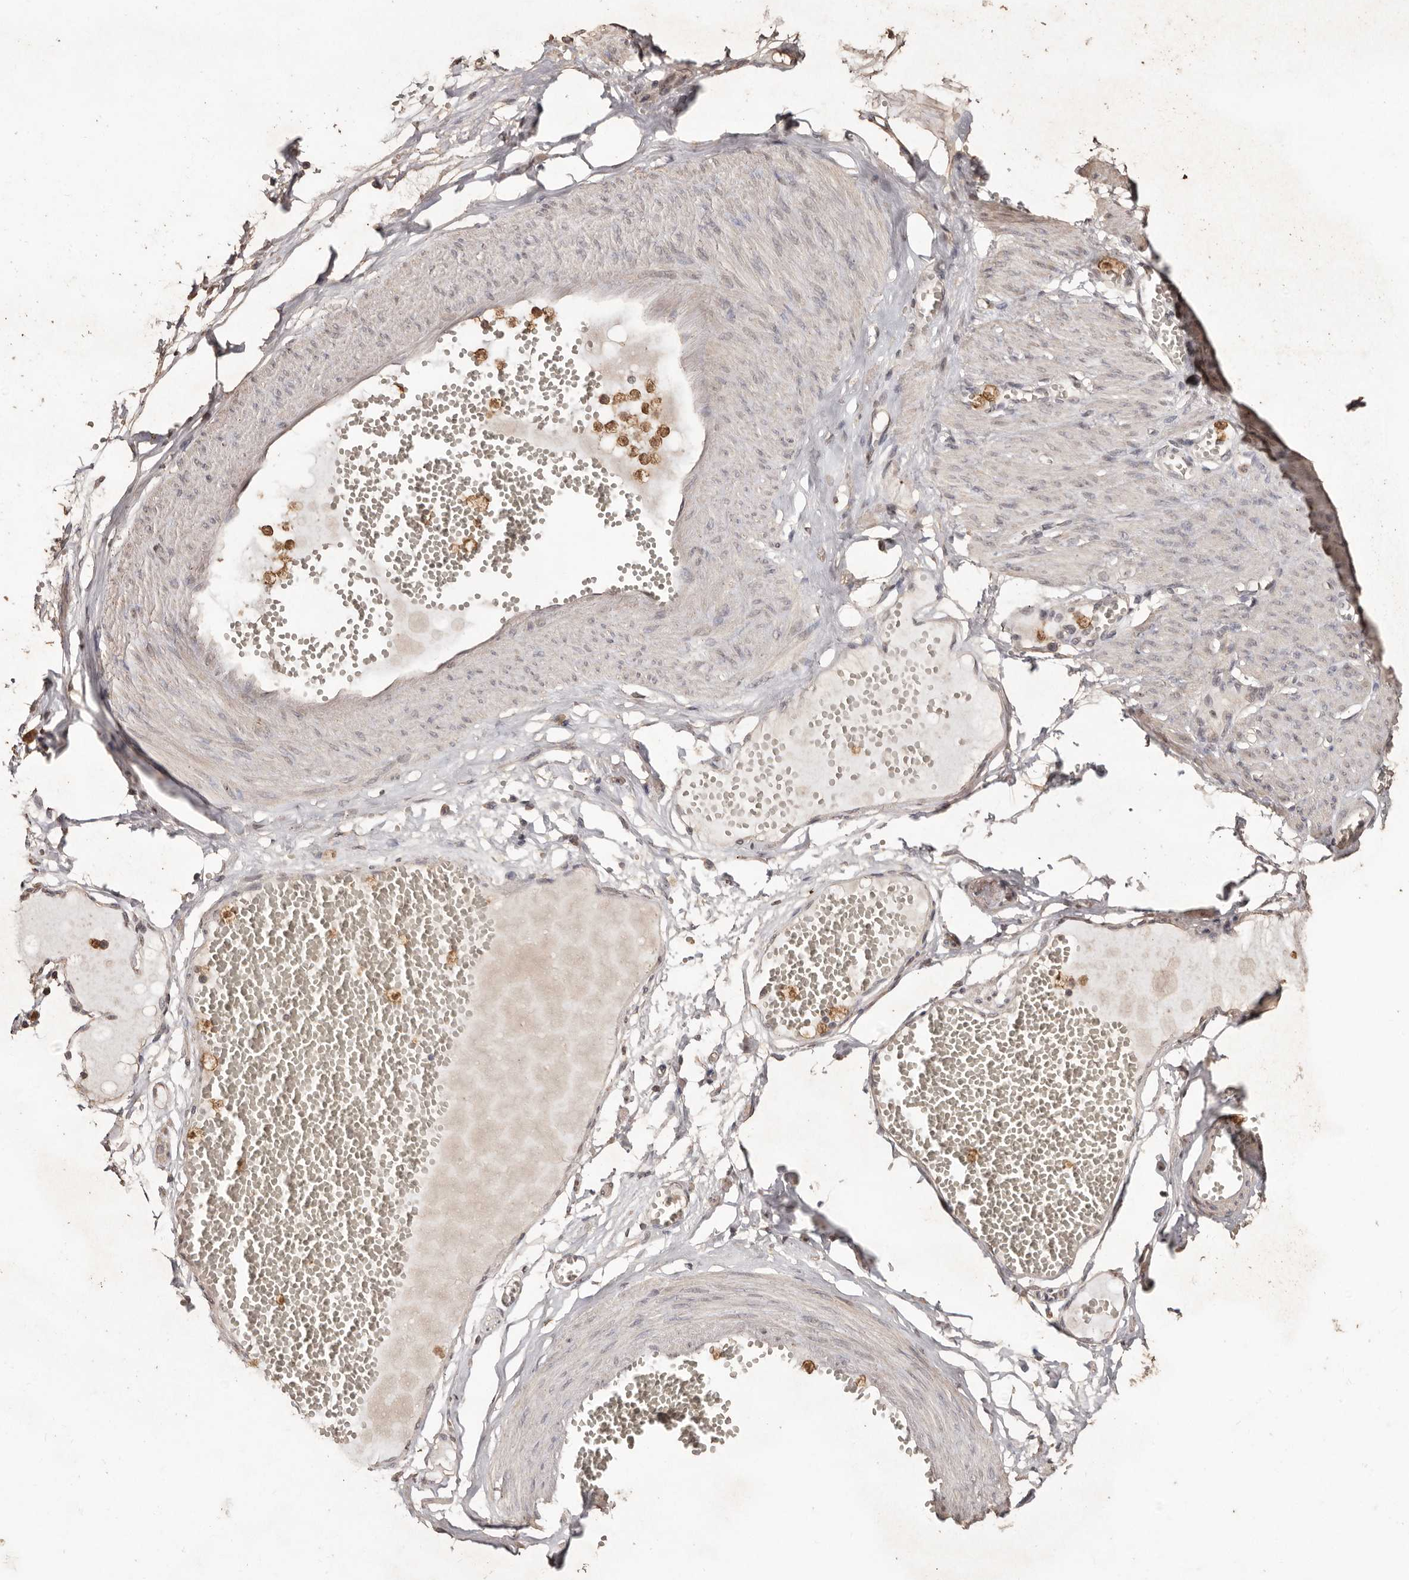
{"staining": {"intensity": "negative", "quantity": "none", "location": "none"}, "tissue": "soft tissue", "cell_type": "Fibroblasts", "image_type": "normal", "snomed": [{"axis": "morphology", "description": "Normal tissue, NOS"}, {"axis": "topography", "description": "Smooth muscle"}, {"axis": "topography", "description": "Peripheral nerve tissue"}], "caption": "DAB (3,3'-diaminobenzidine) immunohistochemical staining of normal soft tissue reveals no significant staining in fibroblasts.", "gene": "PKDCC", "patient": {"sex": "female", "age": 39}}